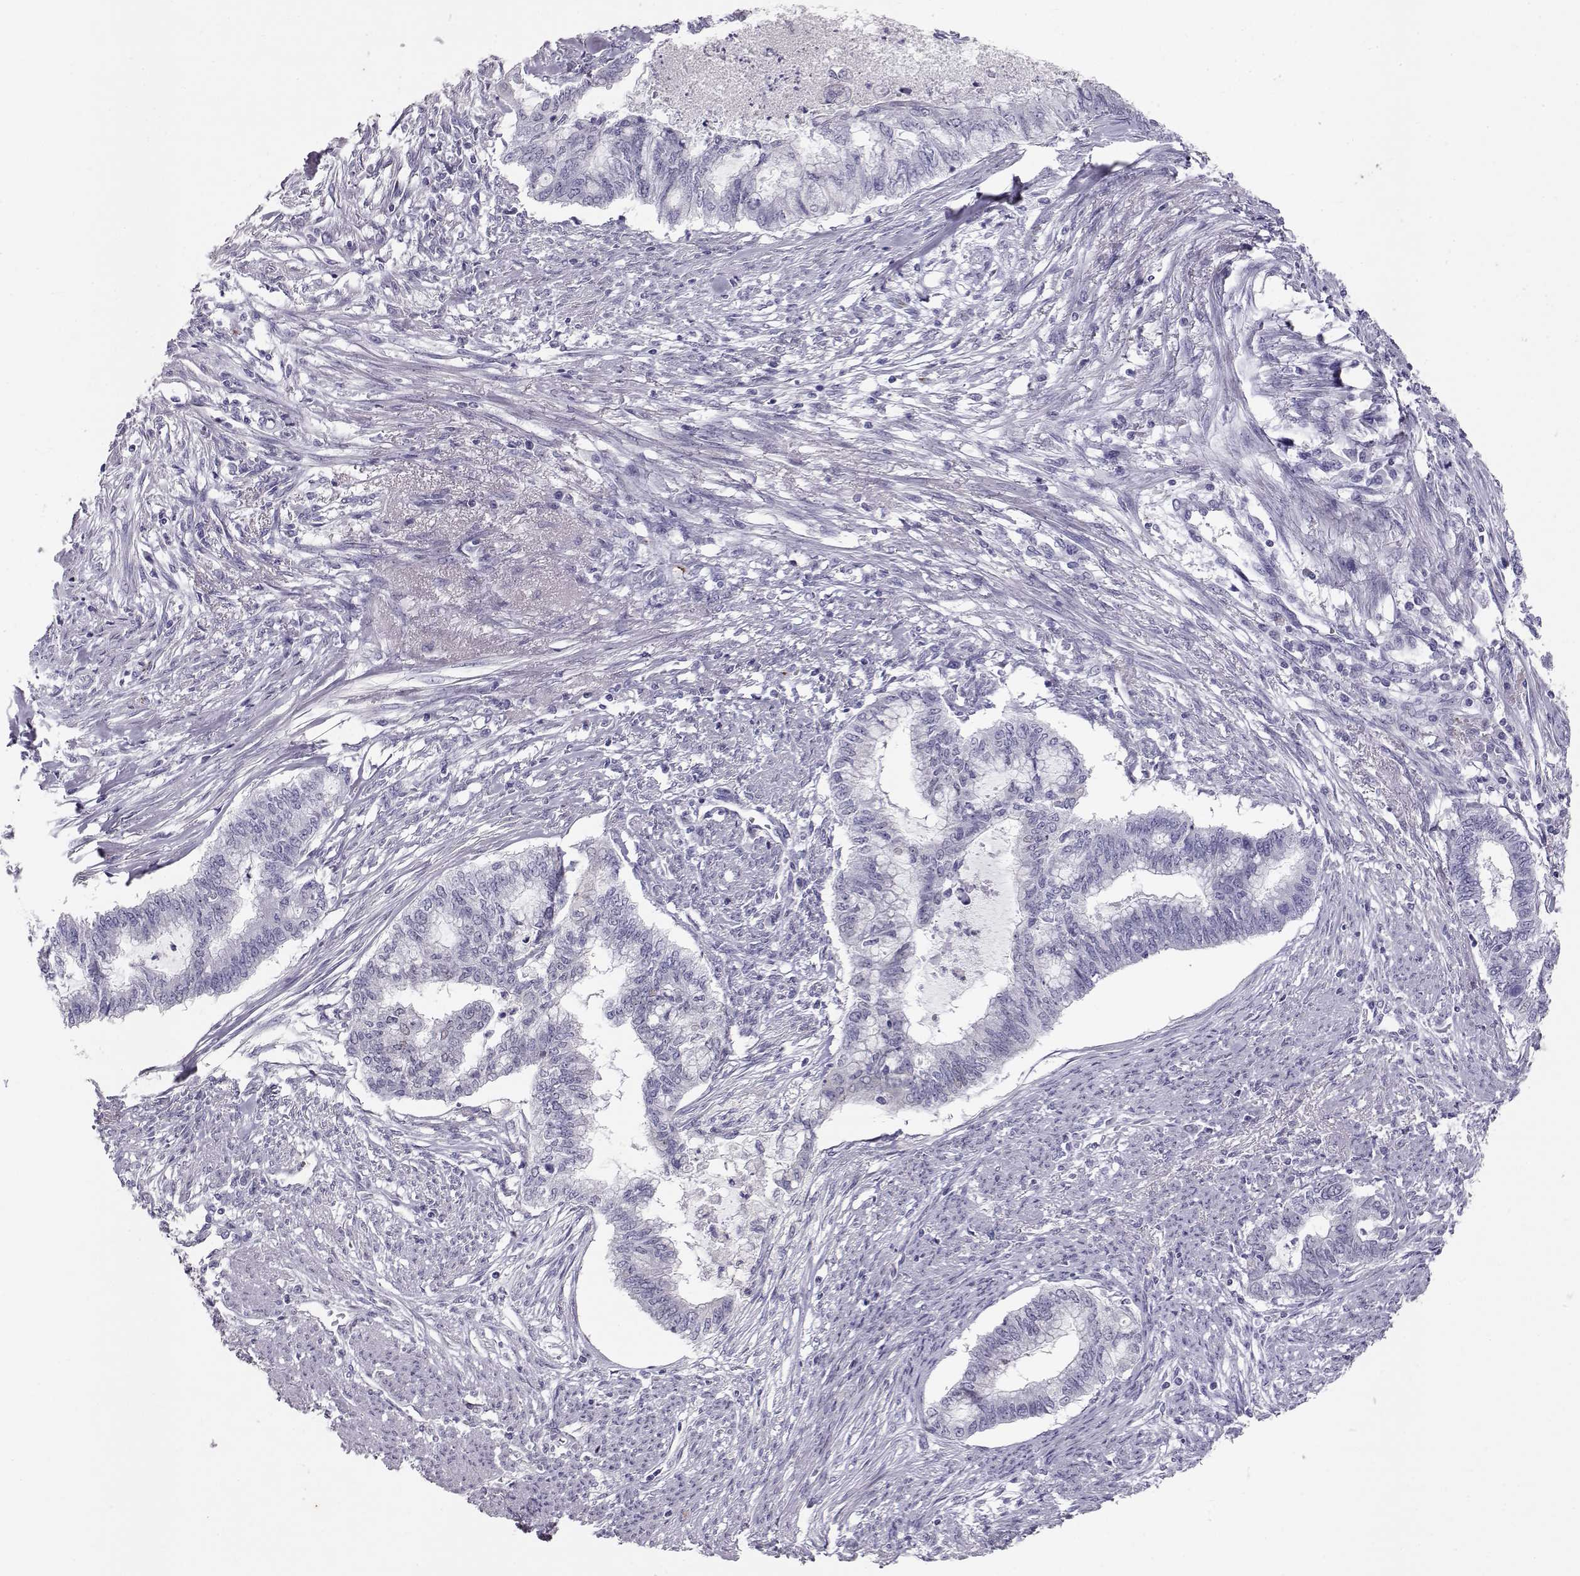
{"staining": {"intensity": "negative", "quantity": "none", "location": "none"}, "tissue": "endometrial cancer", "cell_type": "Tumor cells", "image_type": "cancer", "snomed": [{"axis": "morphology", "description": "Adenocarcinoma, NOS"}, {"axis": "topography", "description": "Endometrium"}], "caption": "A photomicrograph of adenocarcinoma (endometrial) stained for a protein shows no brown staining in tumor cells. (DAB immunohistochemistry (IHC) with hematoxylin counter stain).", "gene": "RD3", "patient": {"sex": "female", "age": 79}}